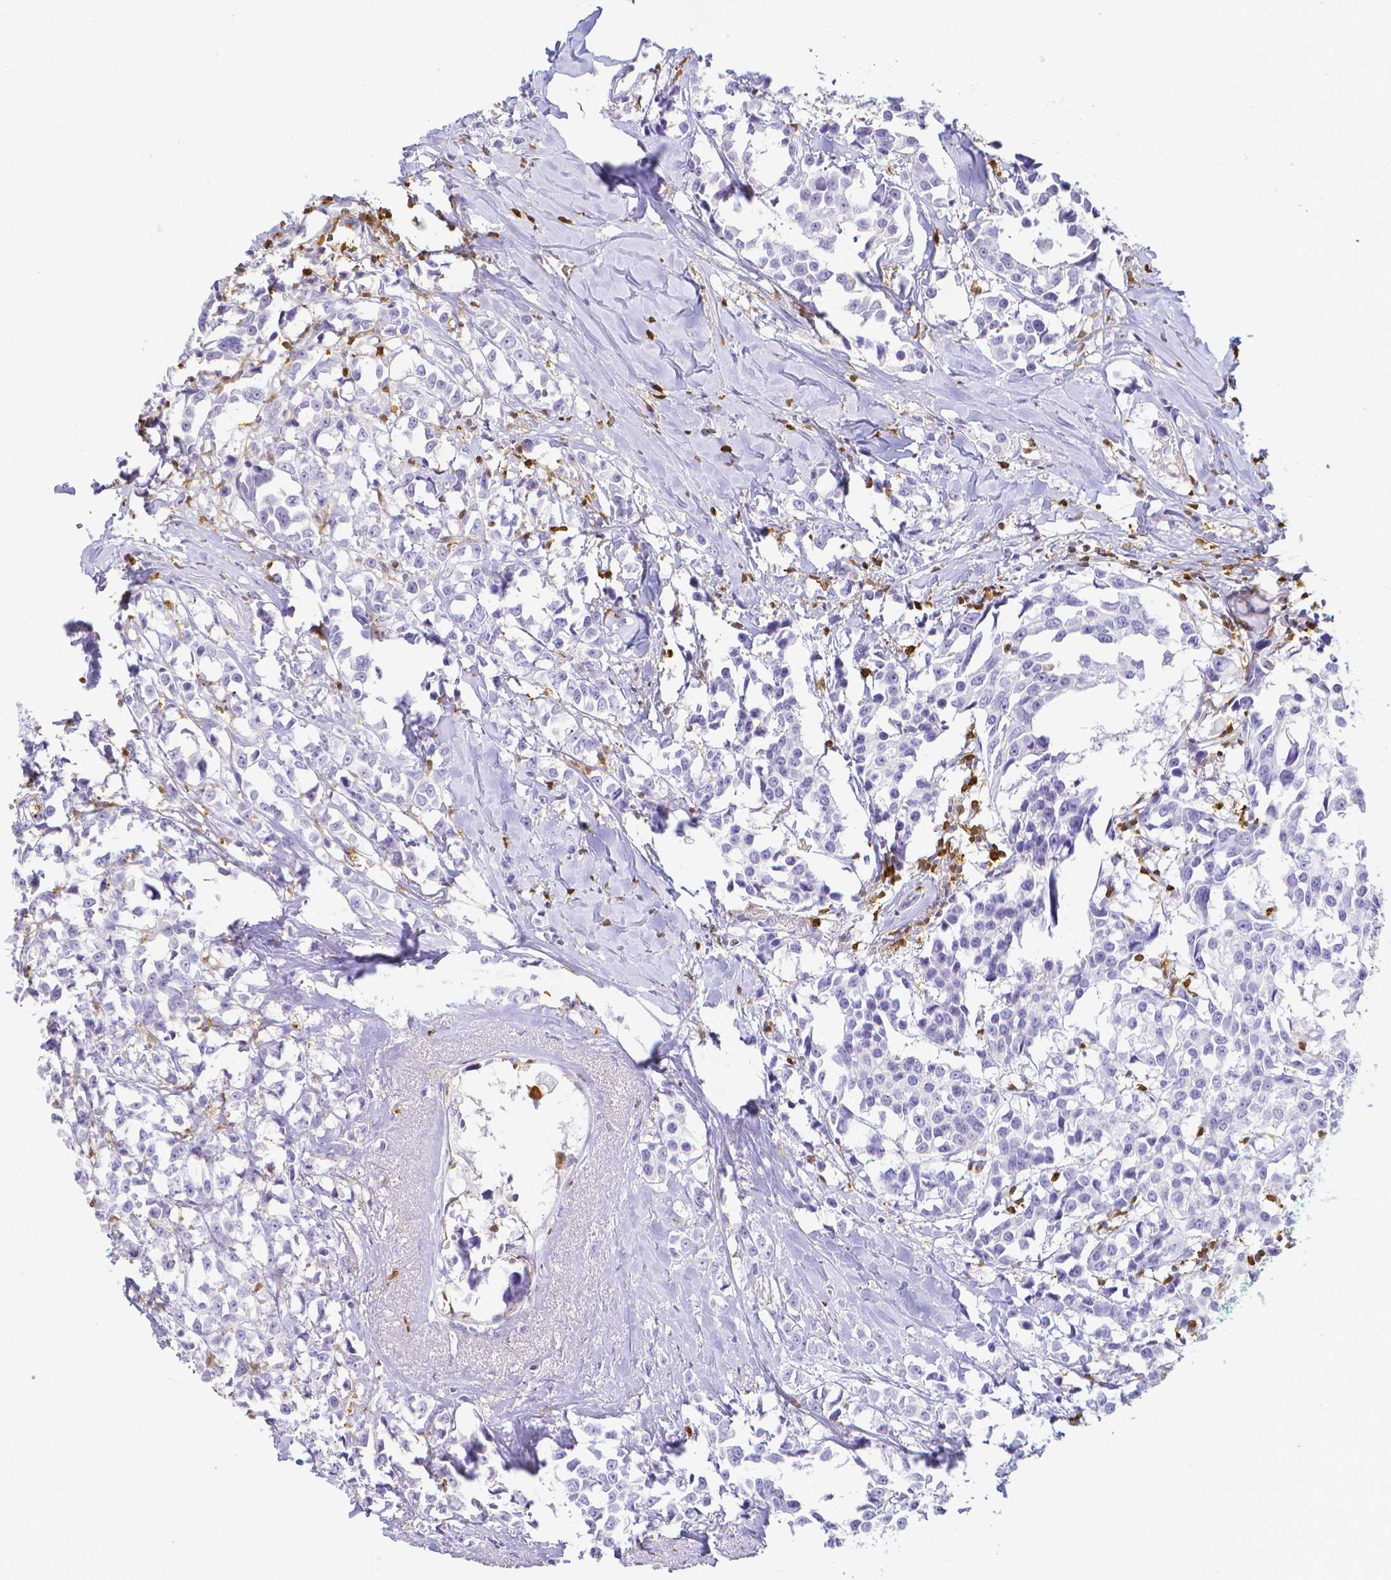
{"staining": {"intensity": "negative", "quantity": "none", "location": "none"}, "tissue": "breast cancer", "cell_type": "Tumor cells", "image_type": "cancer", "snomed": [{"axis": "morphology", "description": "Duct carcinoma"}, {"axis": "topography", "description": "Breast"}], "caption": "A high-resolution histopathology image shows IHC staining of breast cancer (intraductal carcinoma), which reveals no significant positivity in tumor cells.", "gene": "COTL1", "patient": {"sex": "female", "age": 80}}